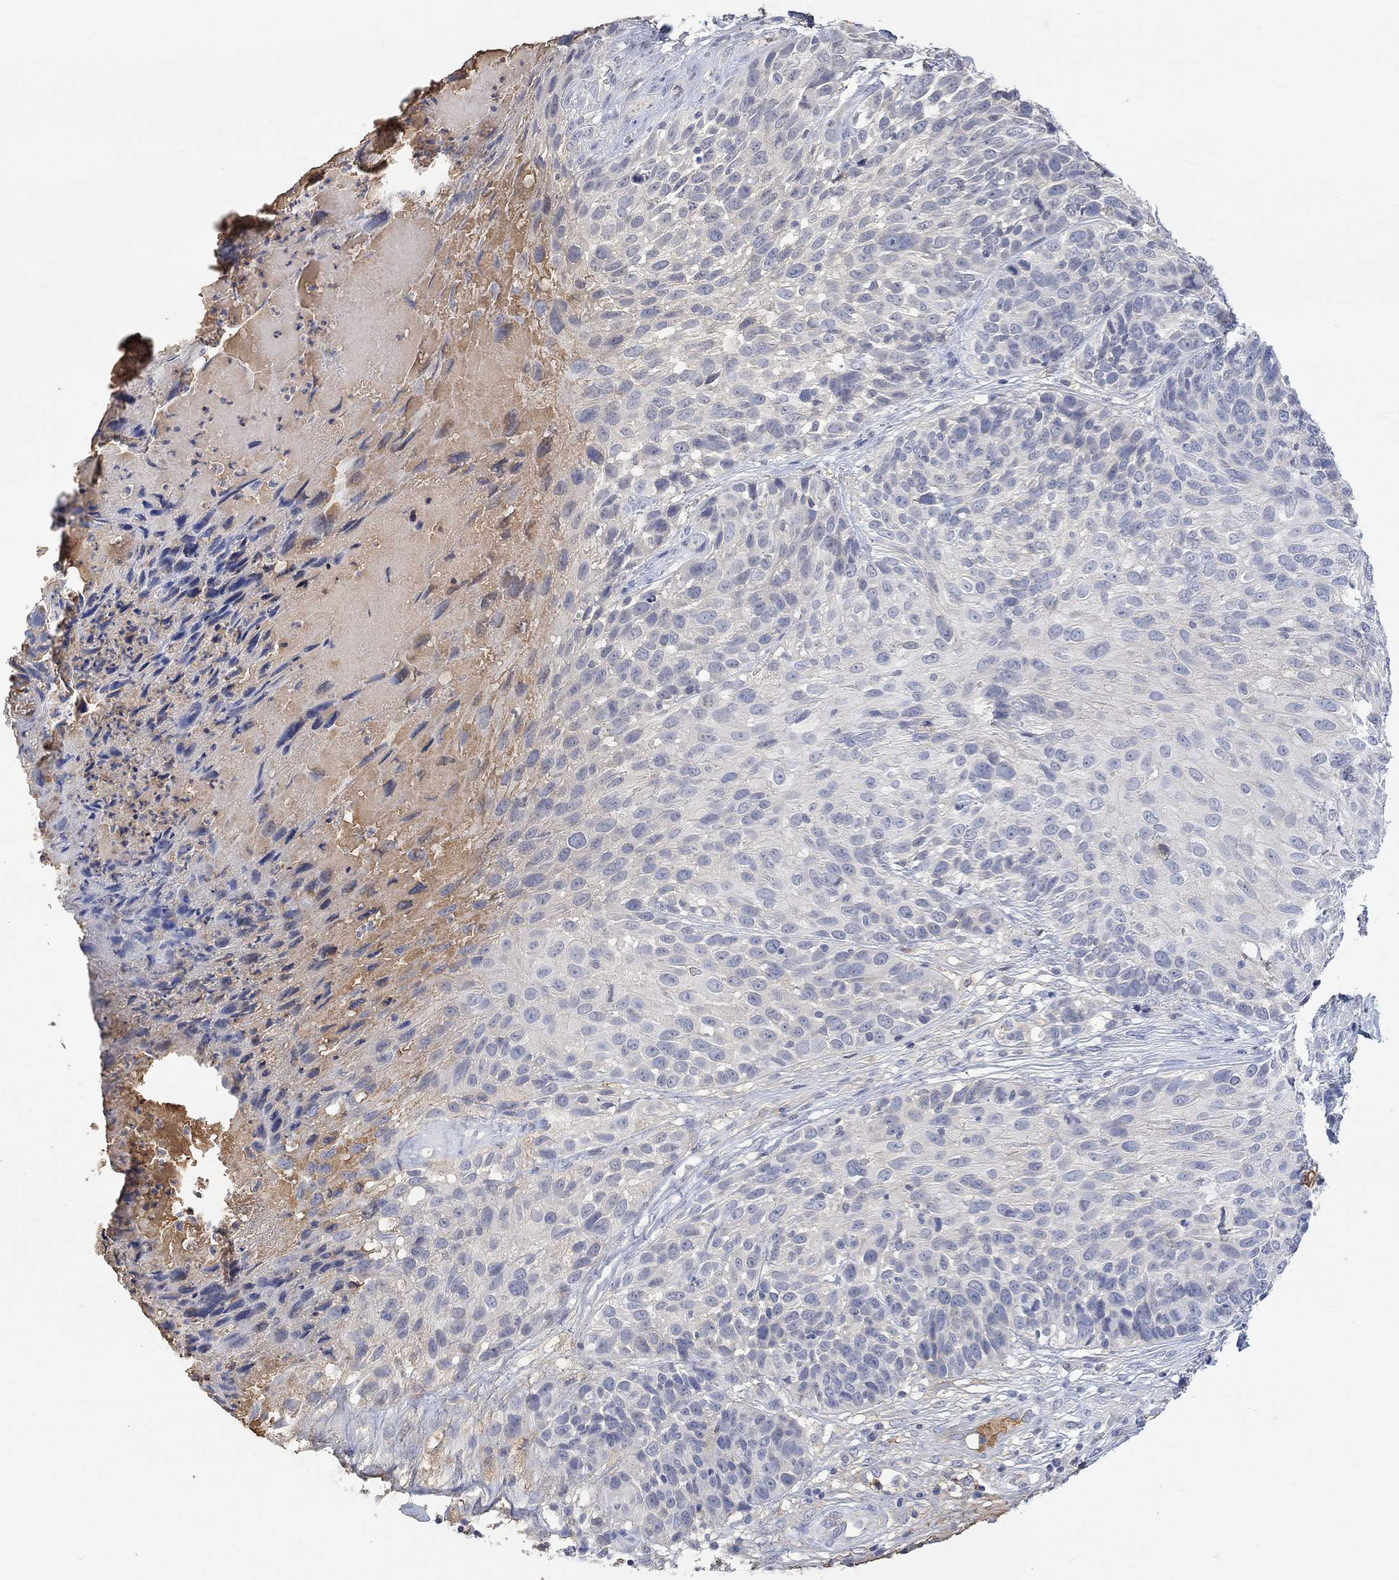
{"staining": {"intensity": "negative", "quantity": "none", "location": "none"}, "tissue": "skin cancer", "cell_type": "Tumor cells", "image_type": "cancer", "snomed": [{"axis": "morphology", "description": "Squamous cell carcinoma, NOS"}, {"axis": "topography", "description": "Skin"}], "caption": "The histopathology image displays no staining of tumor cells in squamous cell carcinoma (skin). The staining was performed using DAB (3,3'-diaminobenzidine) to visualize the protein expression in brown, while the nuclei were stained in blue with hematoxylin (Magnification: 20x).", "gene": "MSTN", "patient": {"sex": "male", "age": 92}}